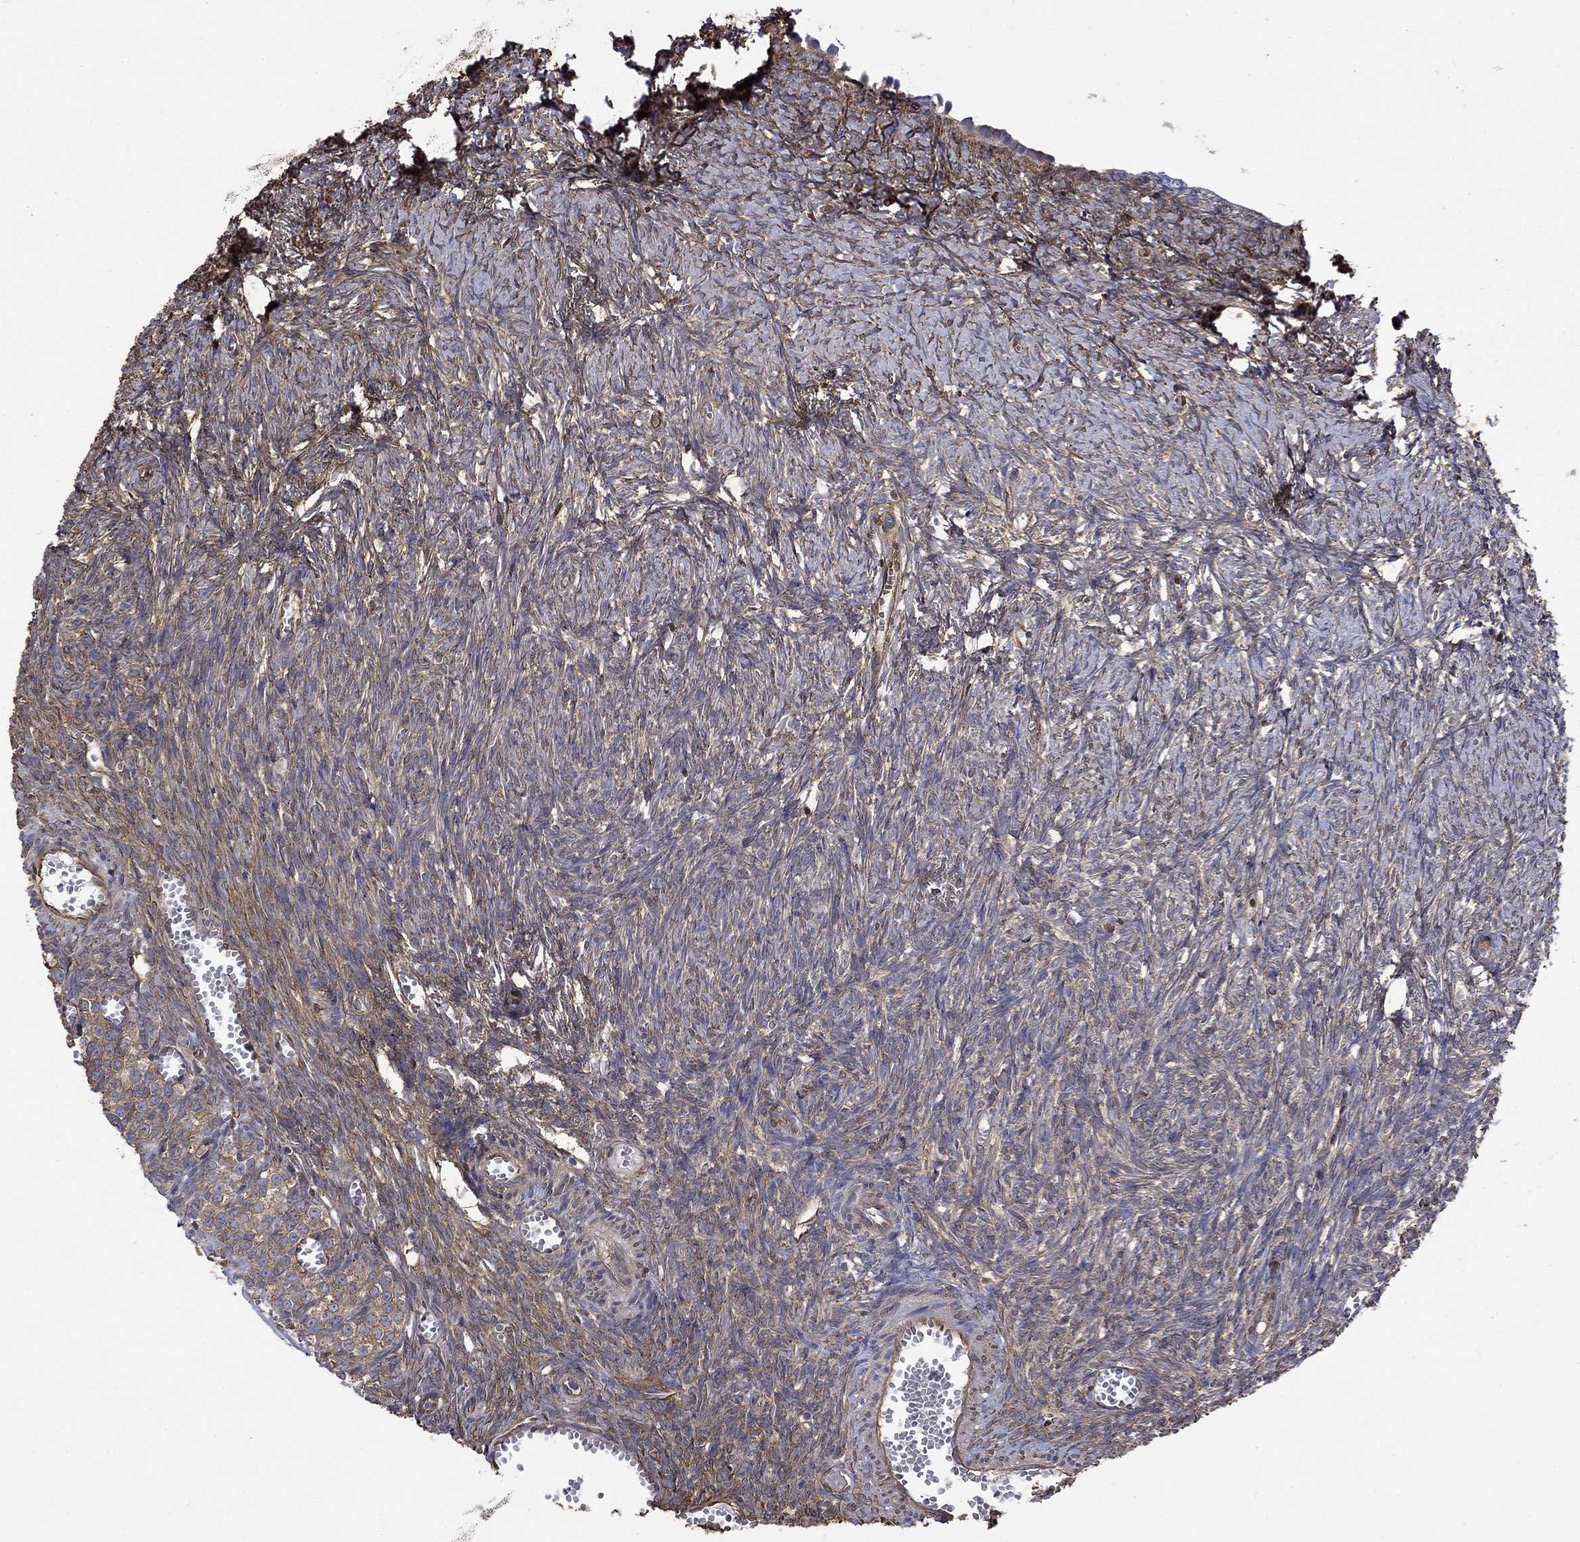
{"staining": {"intensity": "weak", "quantity": "25%-75%", "location": "cytoplasmic/membranous"}, "tissue": "ovary", "cell_type": "Ovarian stroma cells", "image_type": "normal", "snomed": [{"axis": "morphology", "description": "Normal tissue, NOS"}, {"axis": "topography", "description": "Ovary"}], "caption": "Immunohistochemical staining of normal ovary exhibits 25%-75% levels of weak cytoplasmic/membranous protein staining in approximately 25%-75% of ovarian stroma cells.", "gene": "DPYSL2", "patient": {"sex": "female", "age": 43}}